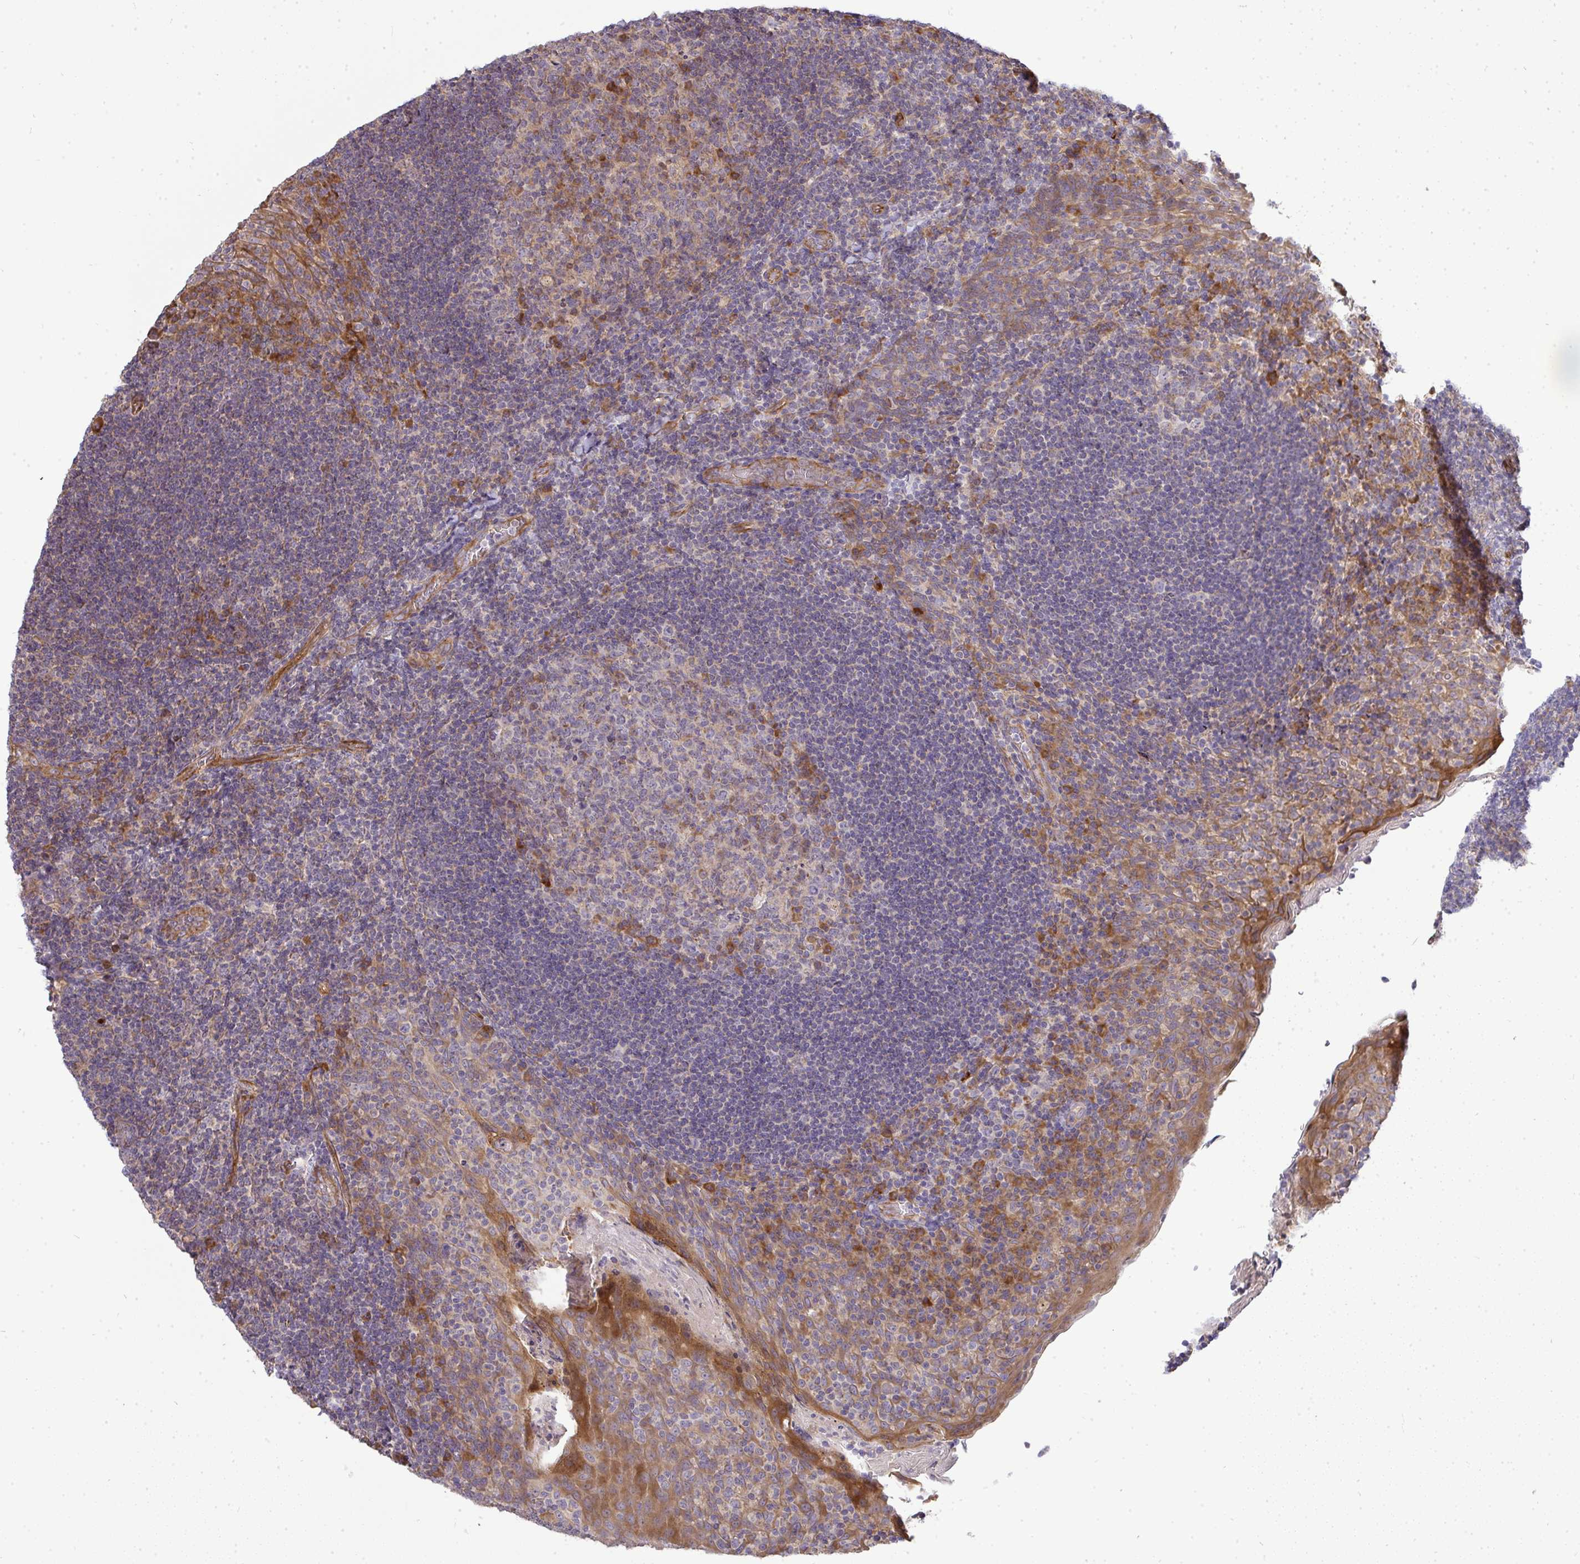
{"staining": {"intensity": "moderate", "quantity": "<25%", "location": "cytoplasmic/membranous"}, "tissue": "tonsil", "cell_type": "Germinal center cells", "image_type": "normal", "snomed": [{"axis": "morphology", "description": "Normal tissue, NOS"}, {"axis": "topography", "description": "Tonsil"}], "caption": "Moderate cytoplasmic/membranous expression is appreciated in about <25% of germinal center cells in unremarkable tonsil. Using DAB (brown) and hematoxylin (blue) stains, captured at high magnification using brightfield microscopy.", "gene": "B4GALT6", "patient": {"sex": "male", "age": 17}}